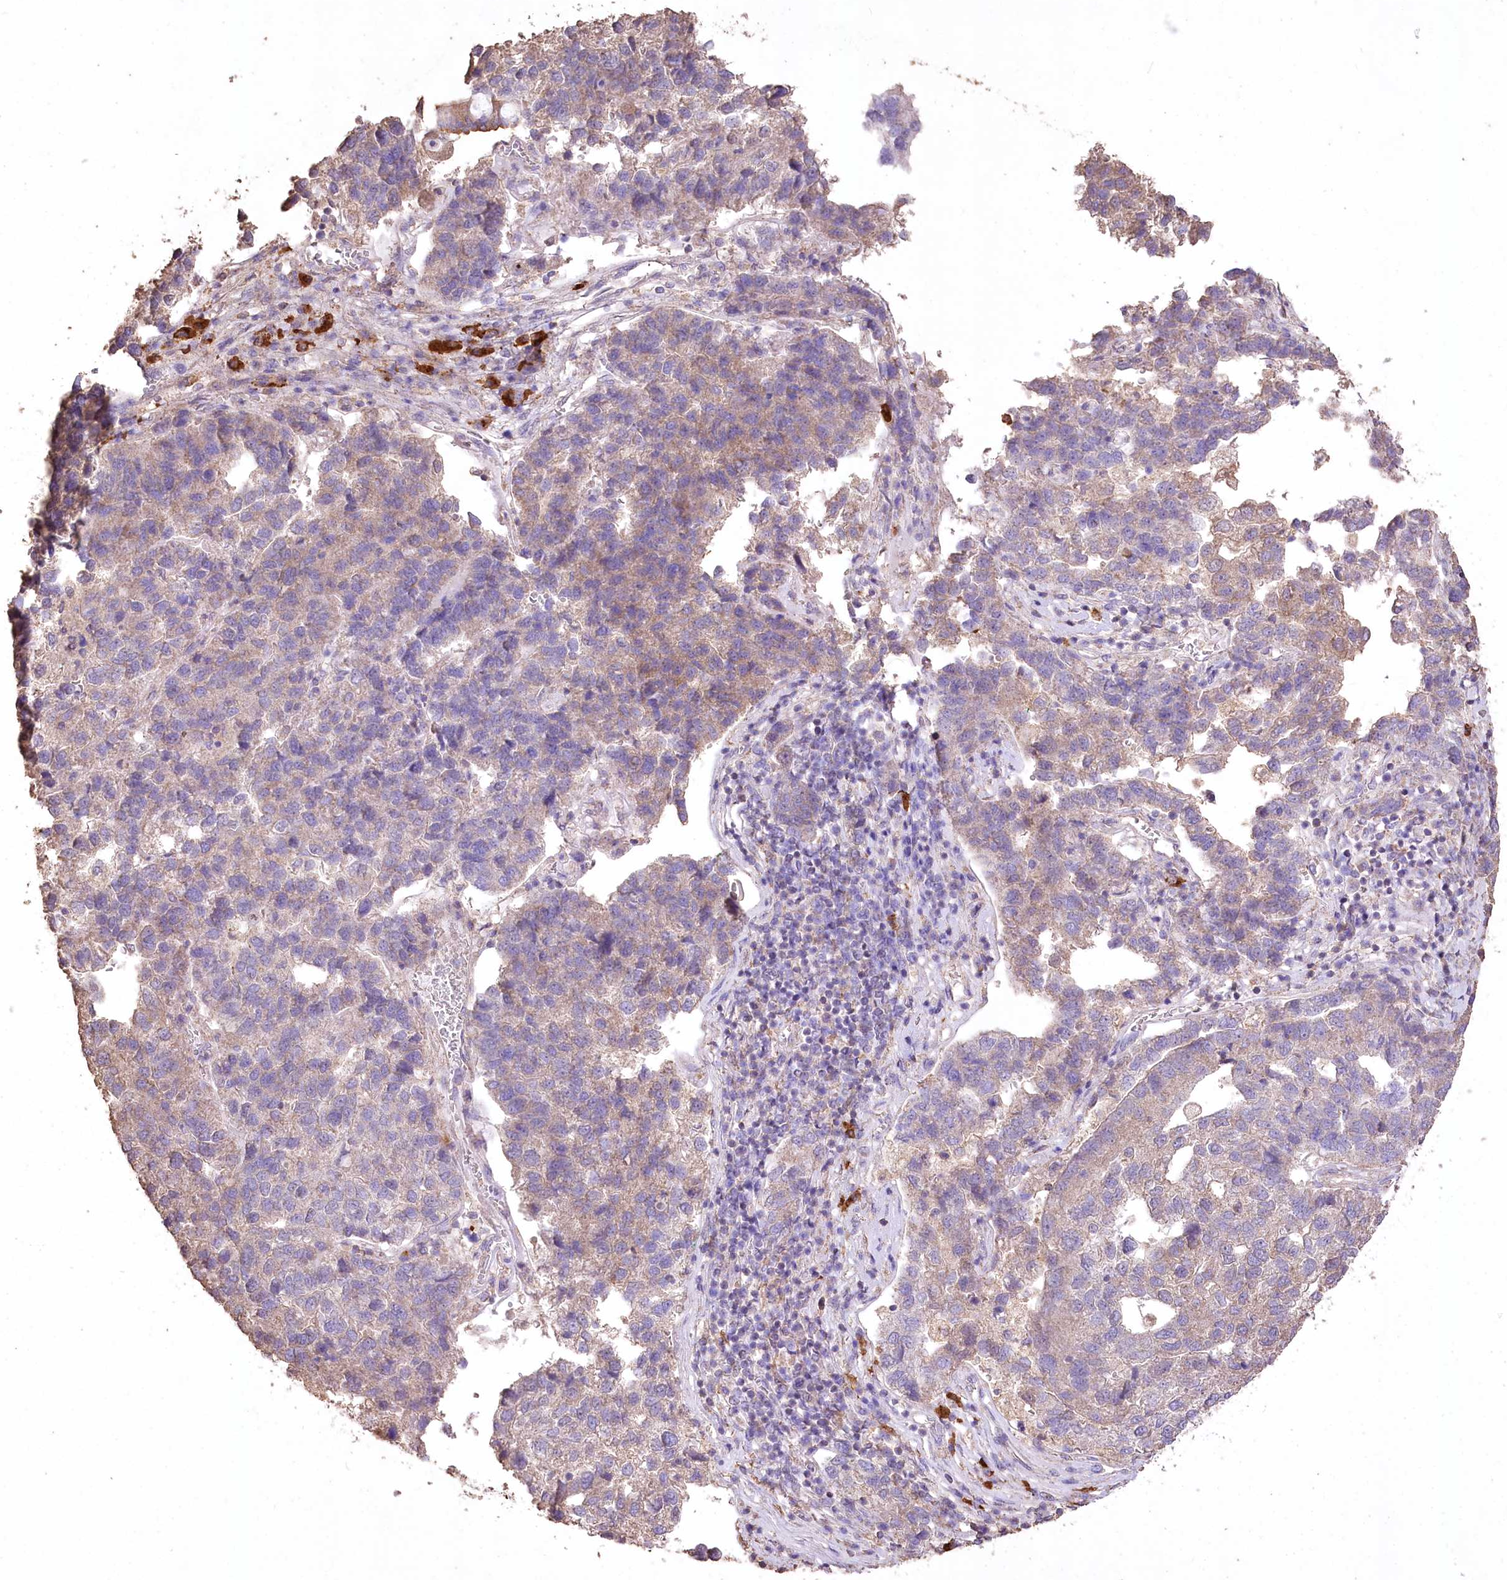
{"staining": {"intensity": "weak", "quantity": "25%-75%", "location": "cytoplasmic/membranous"}, "tissue": "pancreatic cancer", "cell_type": "Tumor cells", "image_type": "cancer", "snomed": [{"axis": "morphology", "description": "Adenocarcinoma, NOS"}, {"axis": "topography", "description": "Pancreas"}], "caption": "IHC micrograph of pancreatic cancer (adenocarcinoma) stained for a protein (brown), which displays low levels of weak cytoplasmic/membranous staining in approximately 25%-75% of tumor cells.", "gene": "IREB2", "patient": {"sex": "female", "age": 61}}